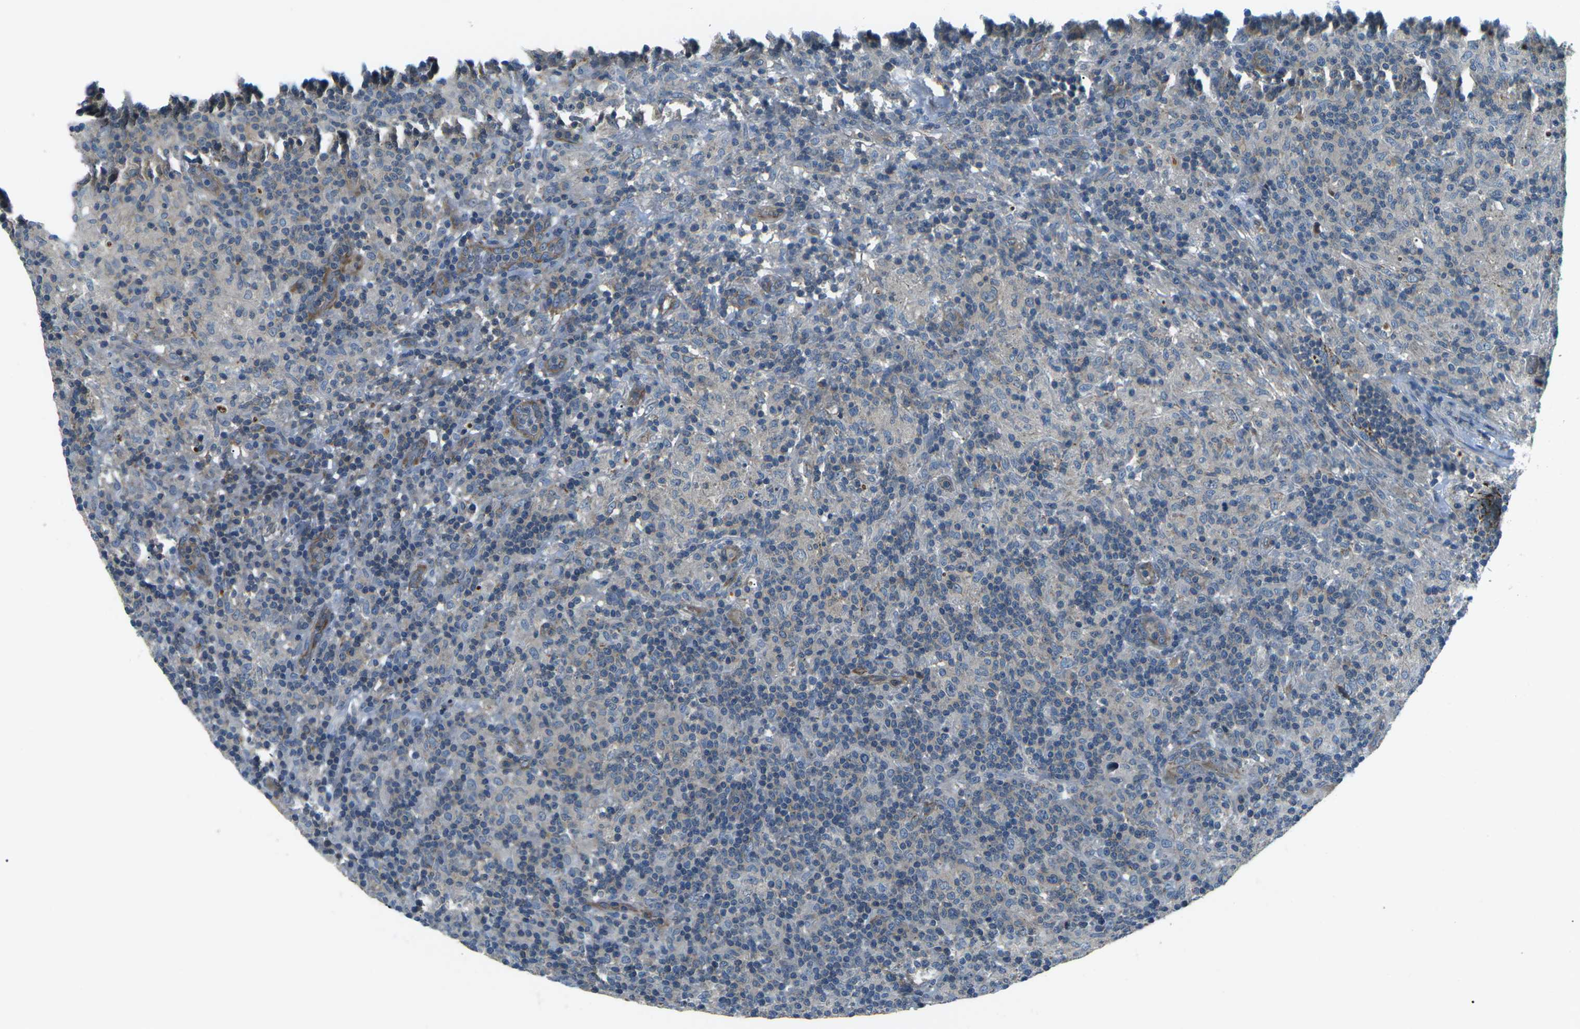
{"staining": {"intensity": "negative", "quantity": "none", "location": "none"}, "tissue": "lymphoma", "cell_type": "Tumor cells", "image_type": "cancer", "snomed": [{"axis": "morphology", "description": "Hodgkin's disease, NOS"}, {"axis": "topography", "description": "Lymph node"}], "caption": "Lymphoma was stained to show a protein in brown. There is no significant staining in tumor cells. (DAB (3,3'-diaminobenzidine) IHC, high magnification).", "gene": "AFAP1", "patient": {"sex": "male", "age": 70}}